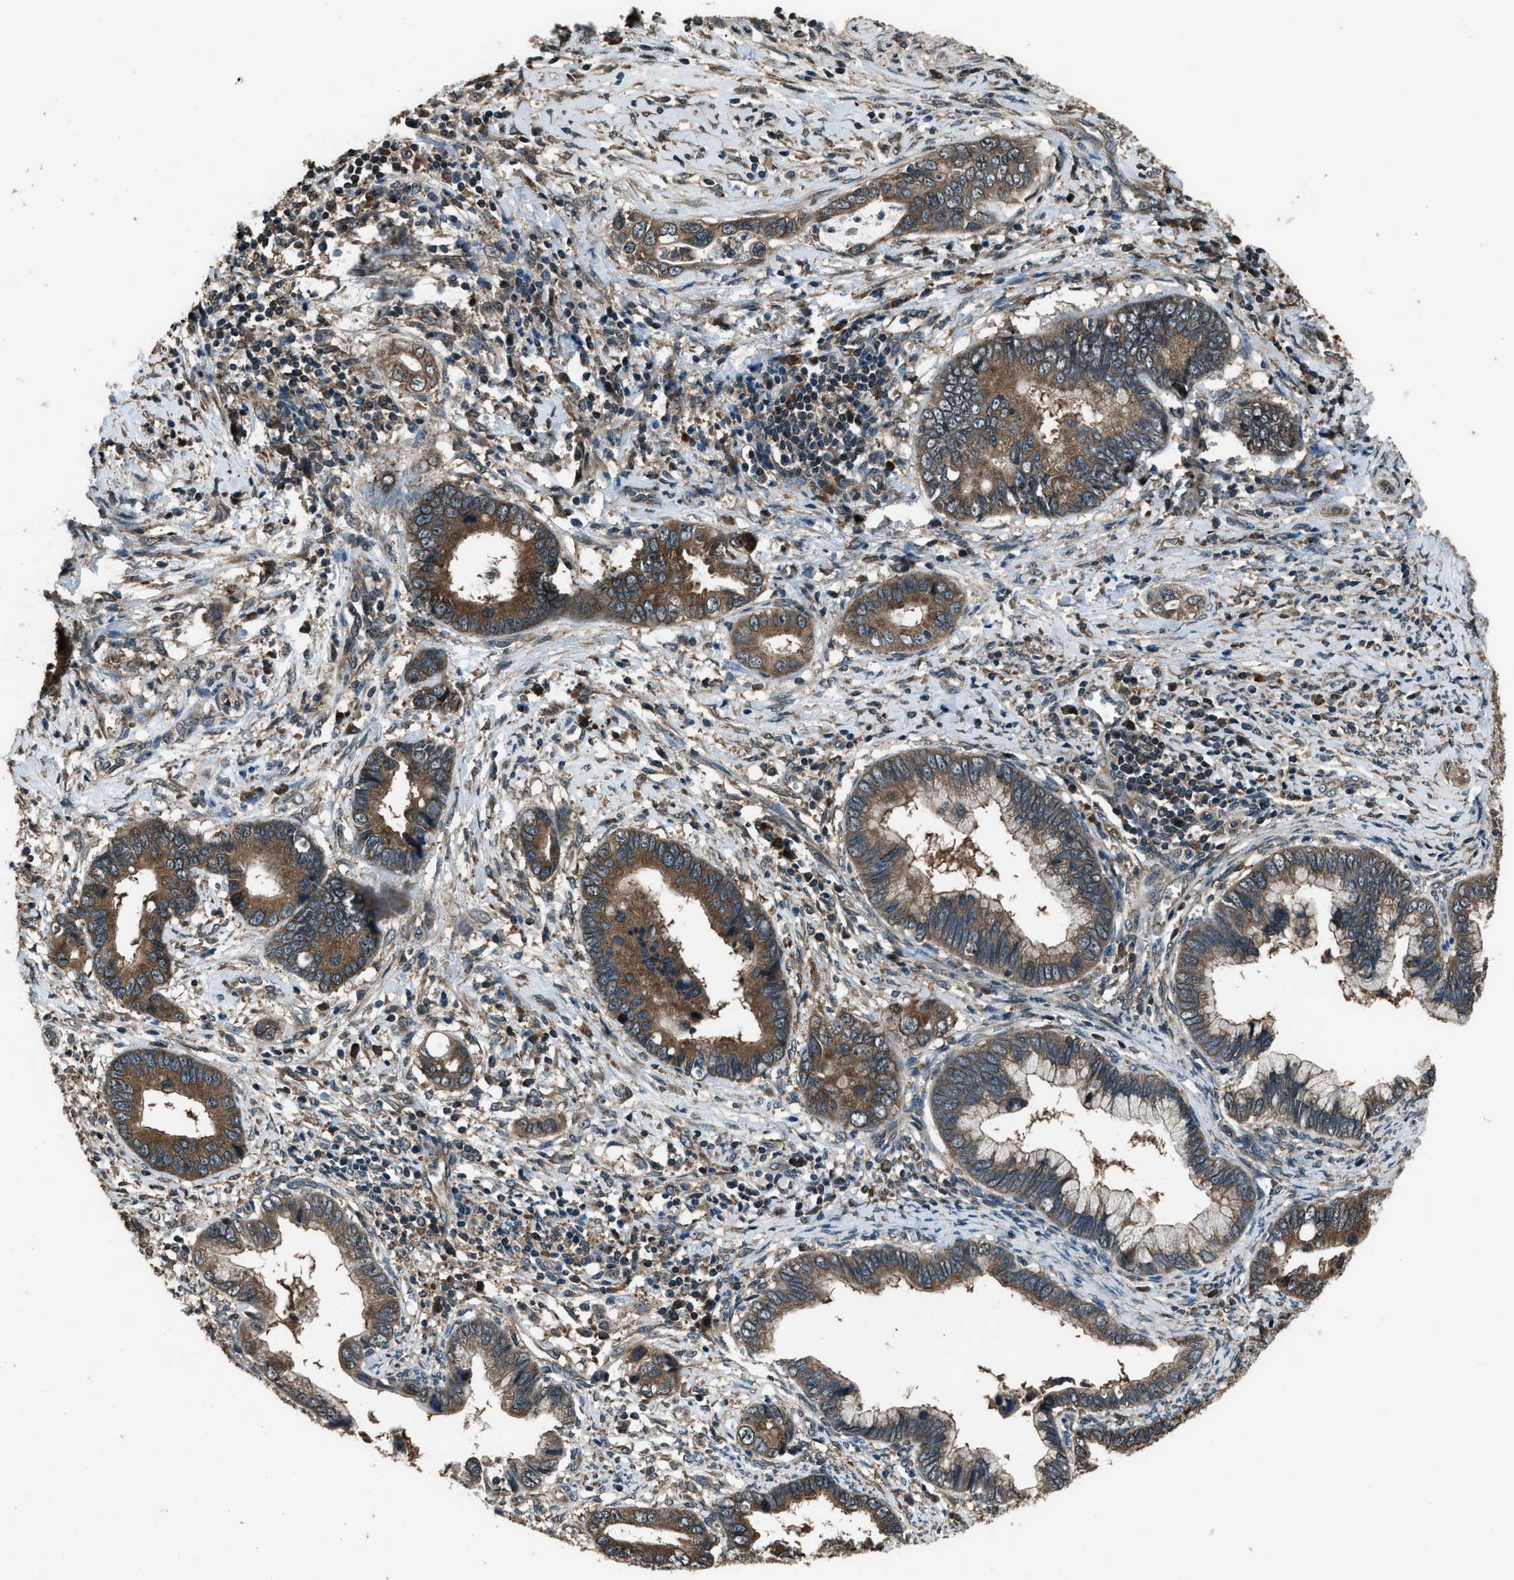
{"staining": {"intensity": "moderate", "quantity": ">75%", "location": "cytoplasmic/membranous"}, "tissue": "cervical cancer", "cell_type": "Tumor cells", "image_type": "cancer", "snomed": [{"axis": "morphology", "description": "Adenocarcinoma, NOS"}, {"axis": "topography", "description": "Cervix"}], "caption": "Moderate cytoplasmic/membranous expression for a protein is identified in approximately >75% of tumor cells of cervical adenocarcinoma using IHC.", "gene": "TRIM4", "patient": {"sex": "female", "age": 44}}